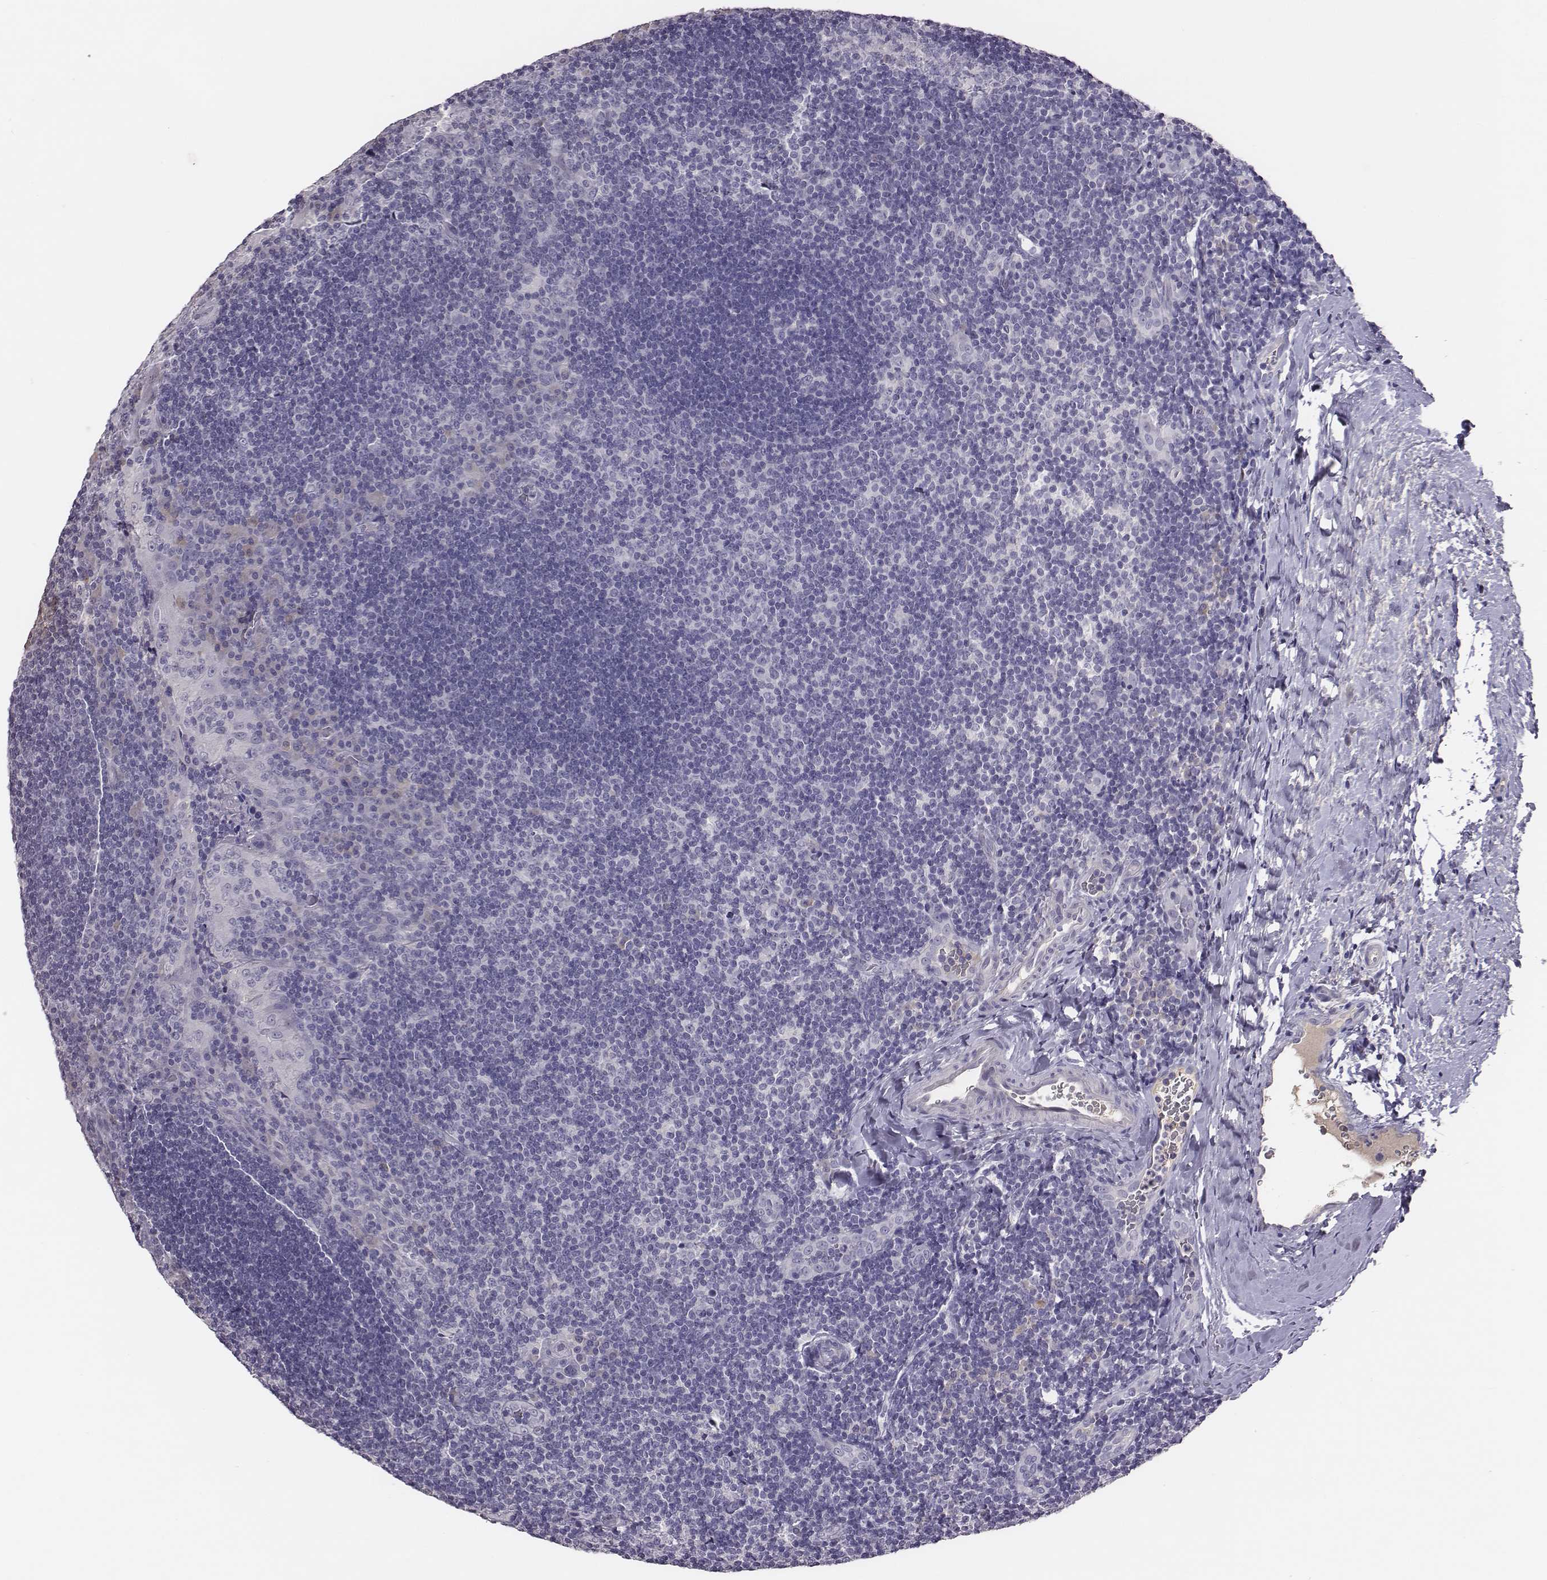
{"staining": {"intensity": "negative", "quantity": "none", "location": "none"}, "tissue": "tonsil", "cell_type": "Germinal center cells", "image_type": "normal", "snomed": [{"axis": "morphology", "description": "Normal tissue, NOS"}, {"axis": "topography", "description": "Tonsil"}], "caption": "Immunohistochemistry (IHC) photomicrograph of normal tonsil stained for a protein (brown), which shows no expression in germinal center cells.", "gene": "EN1", "patient": {"sex": "male", "age": 17}}